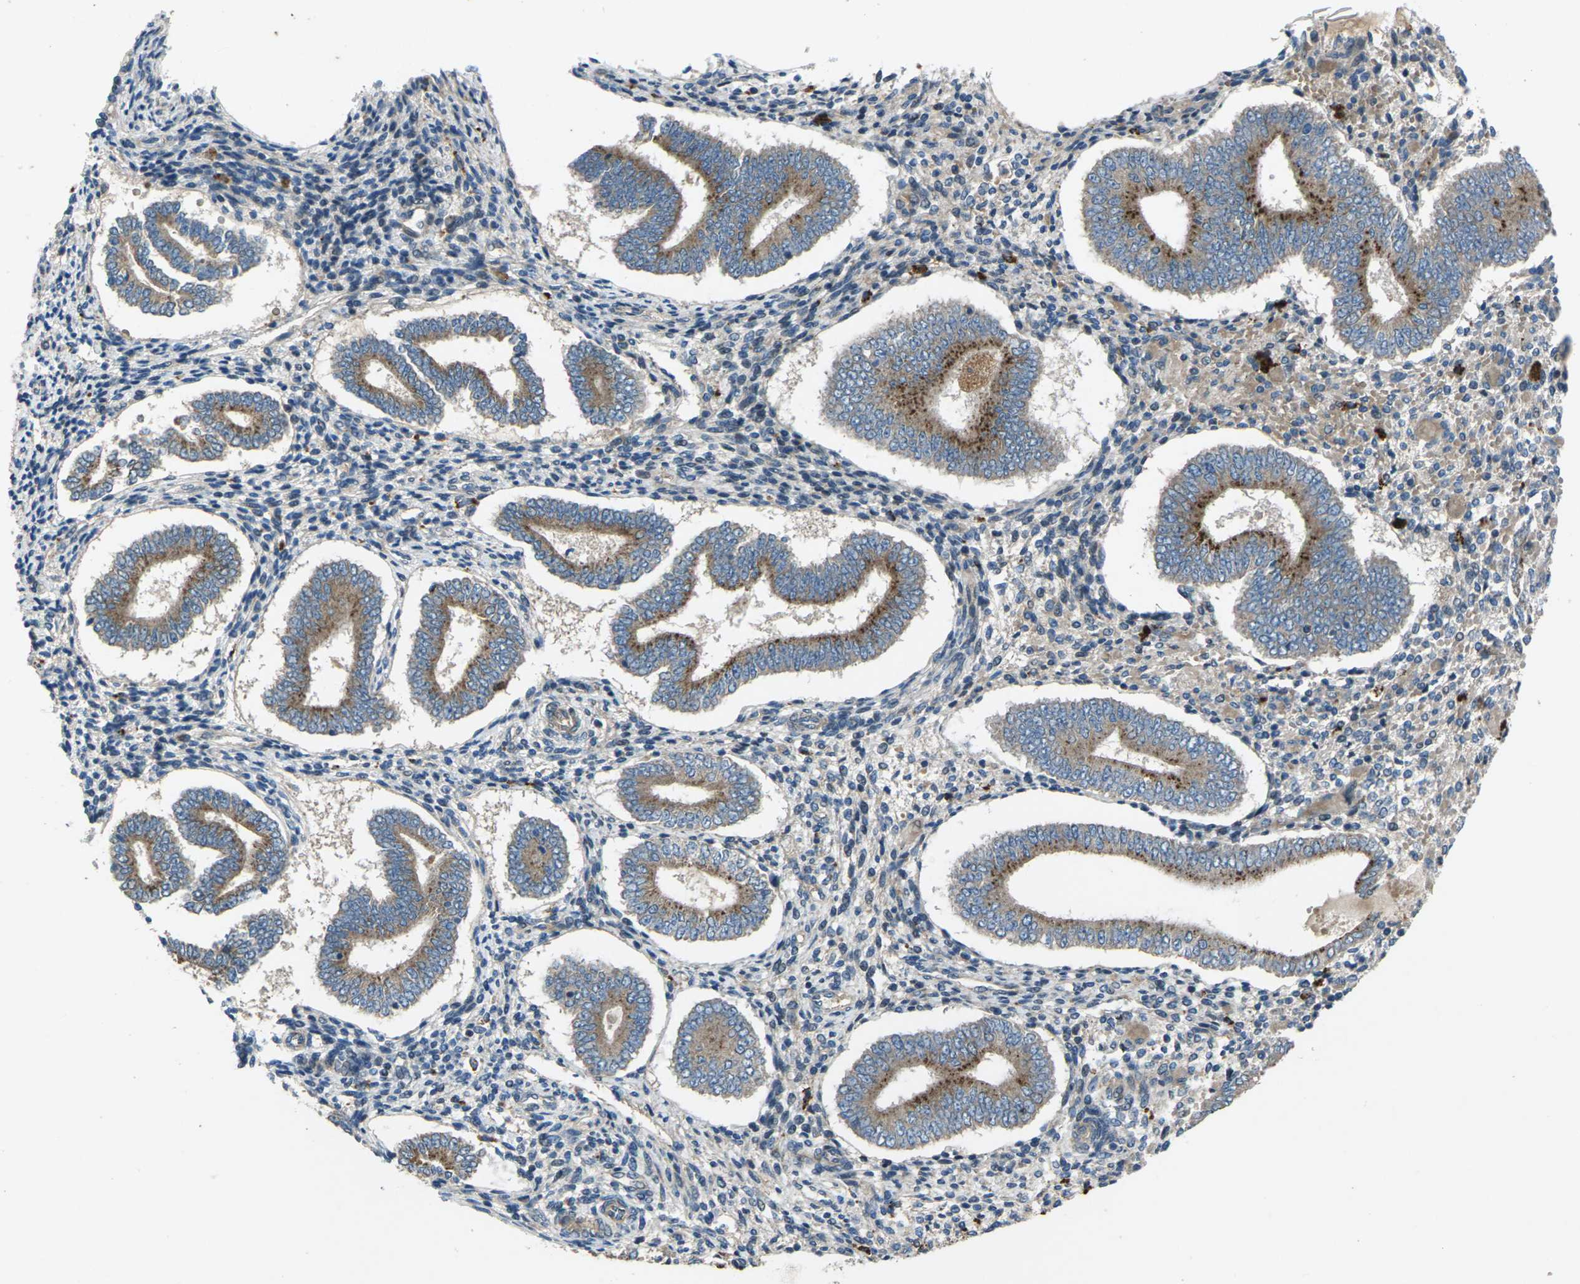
{"staining": {"intensity": "negative", "quantity": "none", "location": "none"}, "tissue": "endometrium", "cell_type": "Cells in endometrial stroma", "image_type": "normal", "snomed": [{"axis": "morphology", "description": "Normal tissue, NOS"}, {"axis": "topography", "description": "Endometrium"}], "caption": "IHC histopathology image of benign endometrium stained for a protein (brown), which reveals no staining in cells in endometrial stroma.", "gene": "EDNRA", "patient": {"sex": "female", "age": 42}}